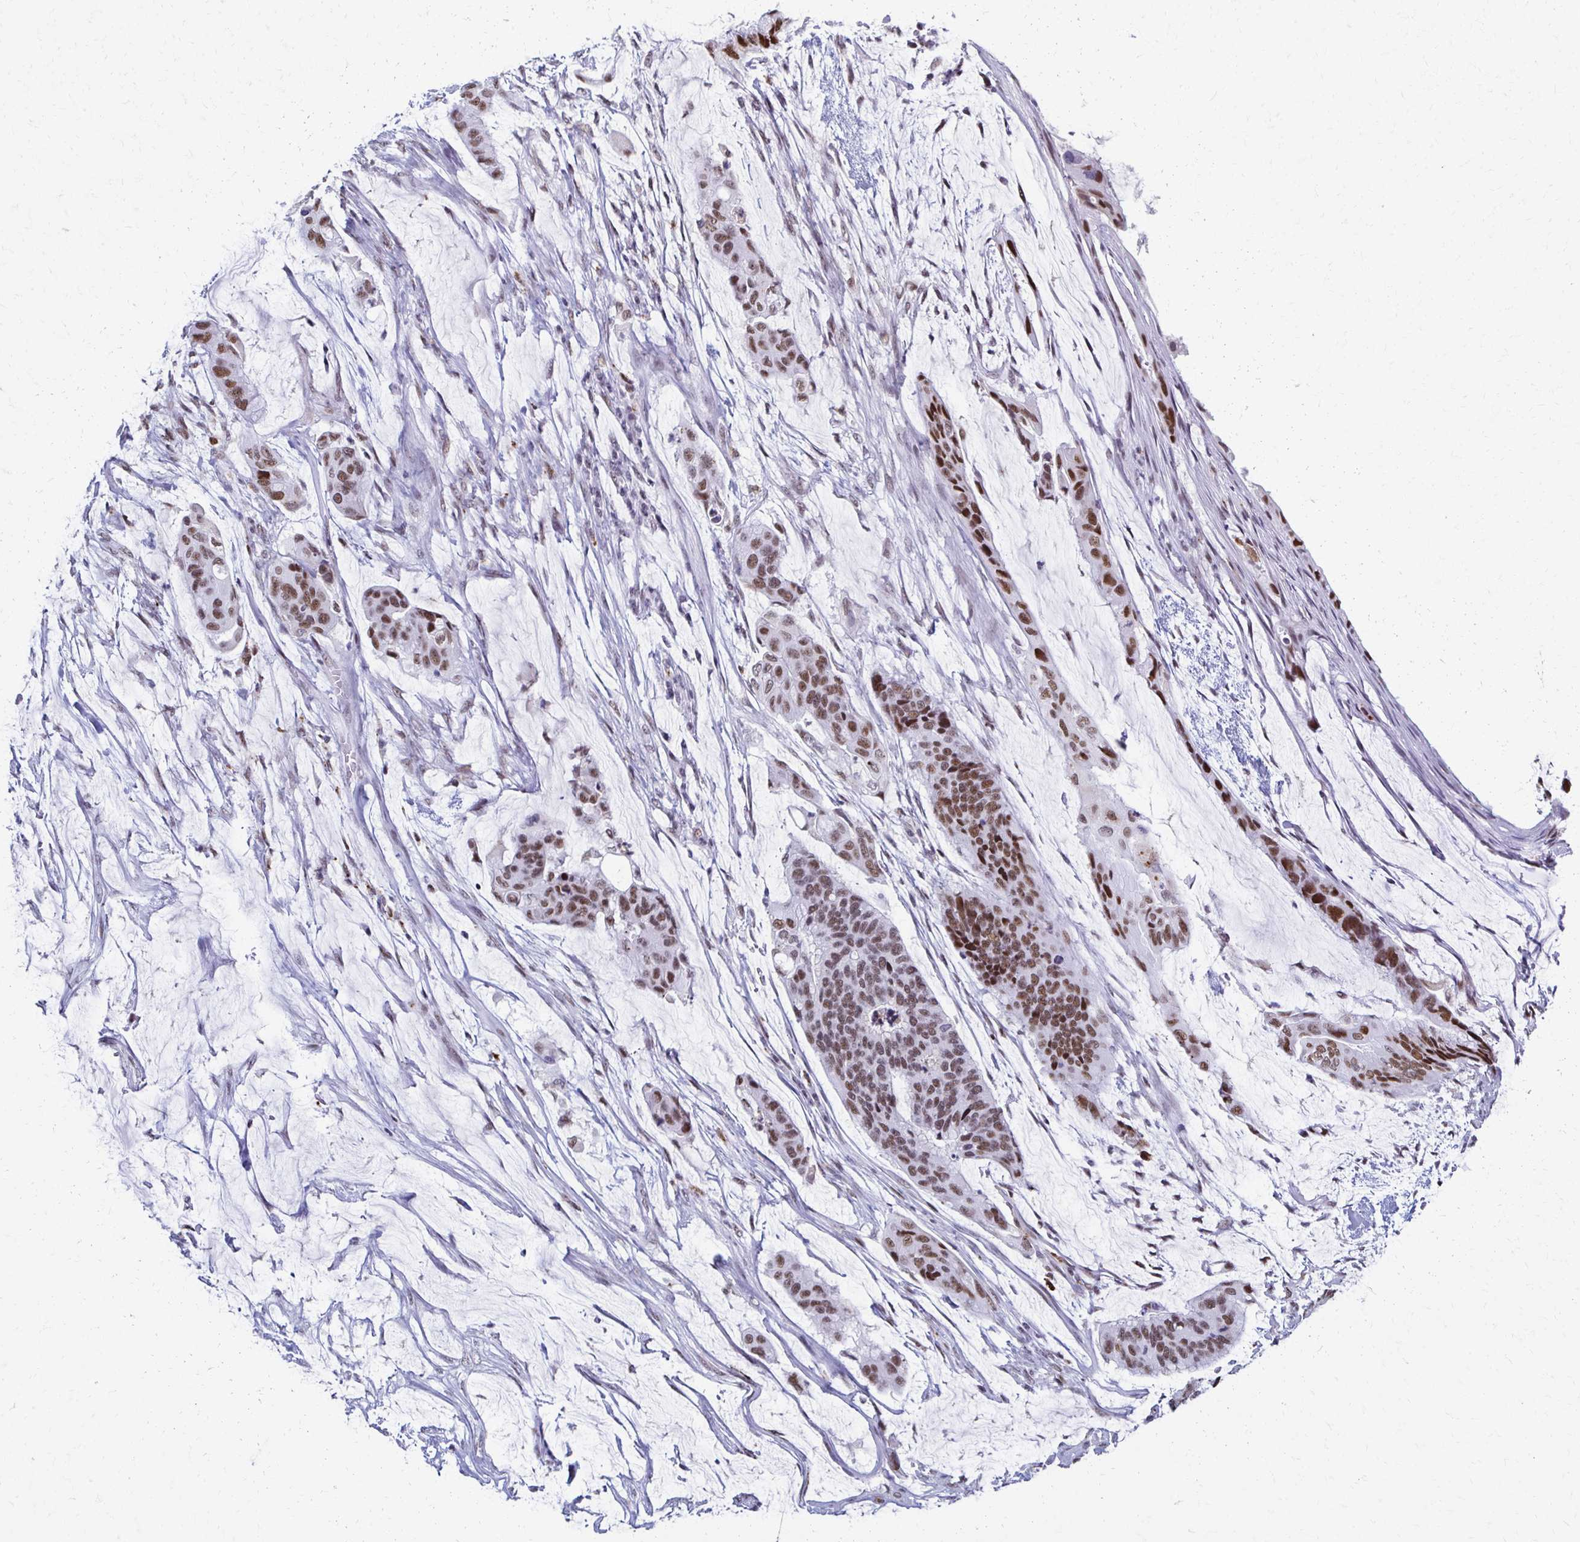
{"staining": {"intensity": "moderate", "quantity": ">75%", "location": "nuclear"}, "tissue": "colorectal cancer", "cell_type": "Tumor cells", "image_type": "cancer", "snomed": [{"axis": "morphology", "description": "Adenocarcinoma, NOS"}, {"axis": "topography", "description": "Rectum"}], "caption": "This is an image of immunohistochemistry (IHC) staining of adenocarcinoma (colorectal), which shows moderate positivity in the nuclear of tumor cells.", "gene": "IRF7", "patient": {"sex": "female", "age": 59}}